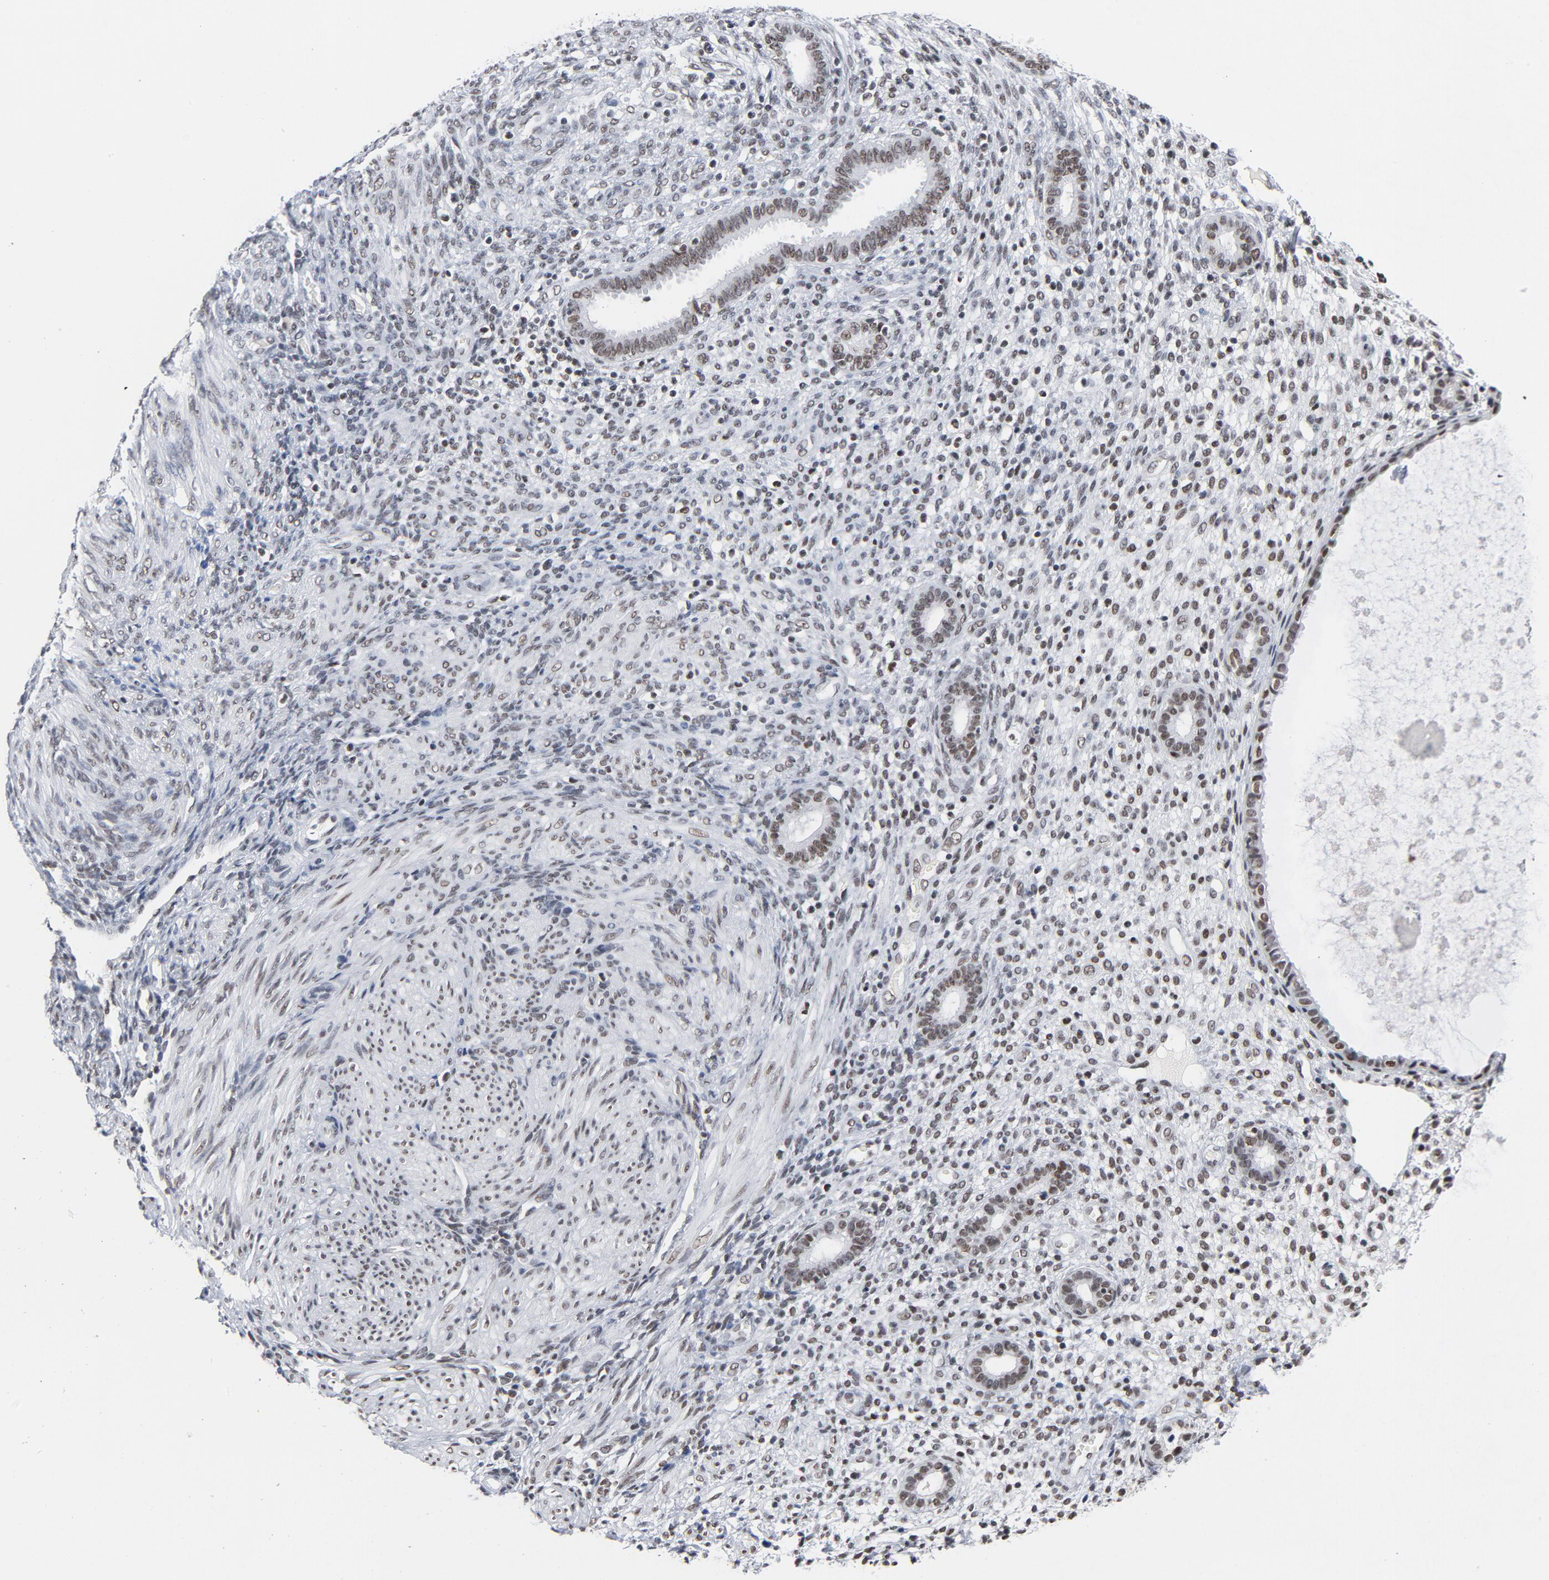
{"staining": {"intensity": "moderate", "quantity": "25%-75%", "location": "nuclear"}, "tissue": "endometrium", "cell_type": "Cells in endometrial stroma", "image_type": "normal", "snomed": [{"axis": "morphology", "description": "Normal tissue, NOS"}, {"axis": "topography", "description": "Endometrium"}], "caption": "DAB immunohistochemical staining of unremarkable human endometrium shows moderate nuclear protein expression in approximately 25%-75% of cells in endometrial stroma.", "gene": "CSTF2", "patient": {"sex": "female", "age": 72}}